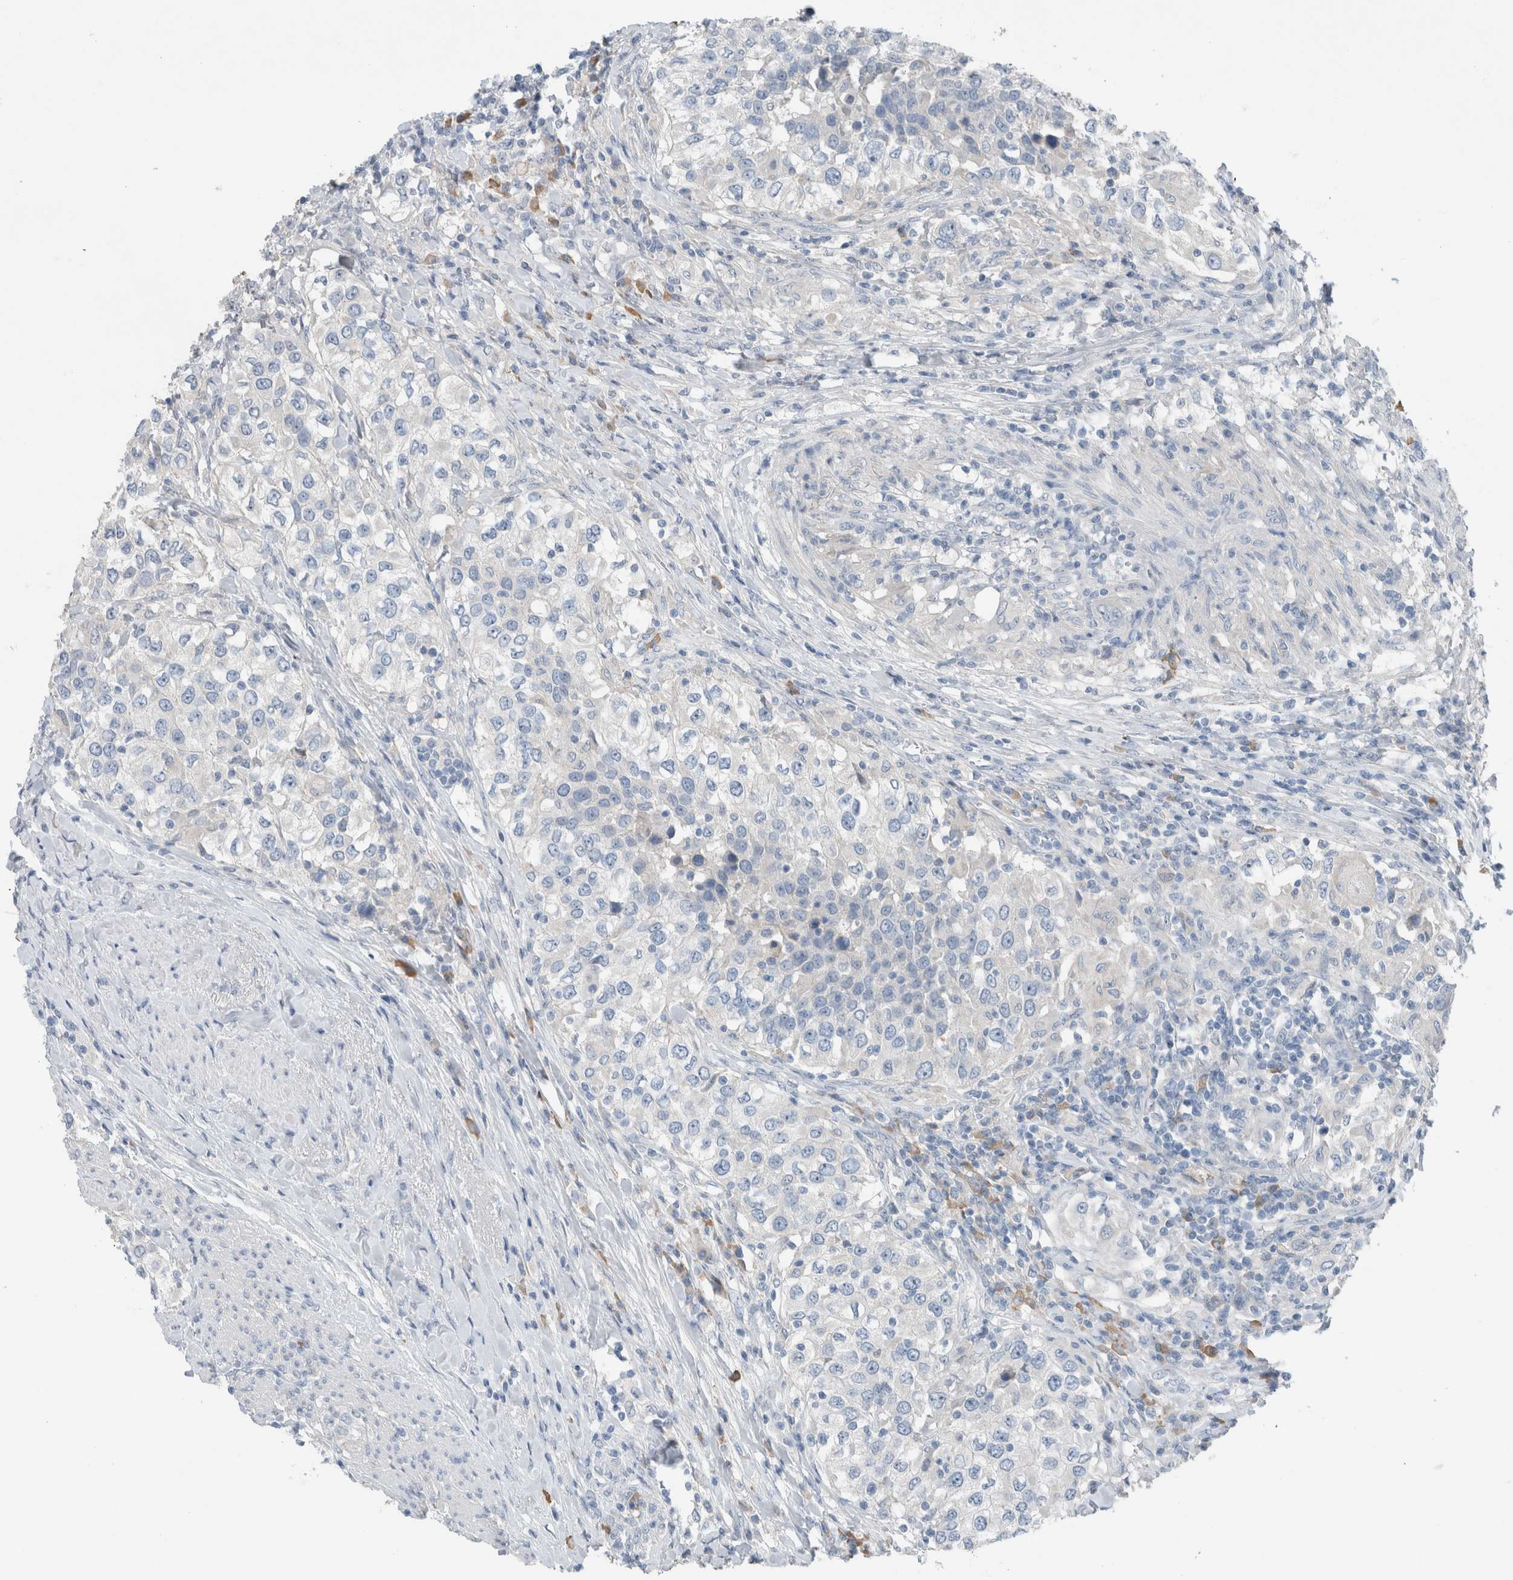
{"staining": {"intensity": "negative", "quantity": "none", "location": "none"}, "tissue": "urothelial cancer", "cell_type": "Tumor cells", "image_type": "cancer", "snomed": [{"axis": "morphology", "description": "Urothelial carcinoma, High grade"}, {"axis": "topography", "description": "Urinary bladder"}], "caption": "This photomicrograph is of urothelial carcinoma (high-grade) stained with IHC to label a protein in brown with the nuclei are counter-stained blue. There is no staining in tumor cells.", "gene": "DUOX1", "patient": {"sex": "female", "age": 80}}